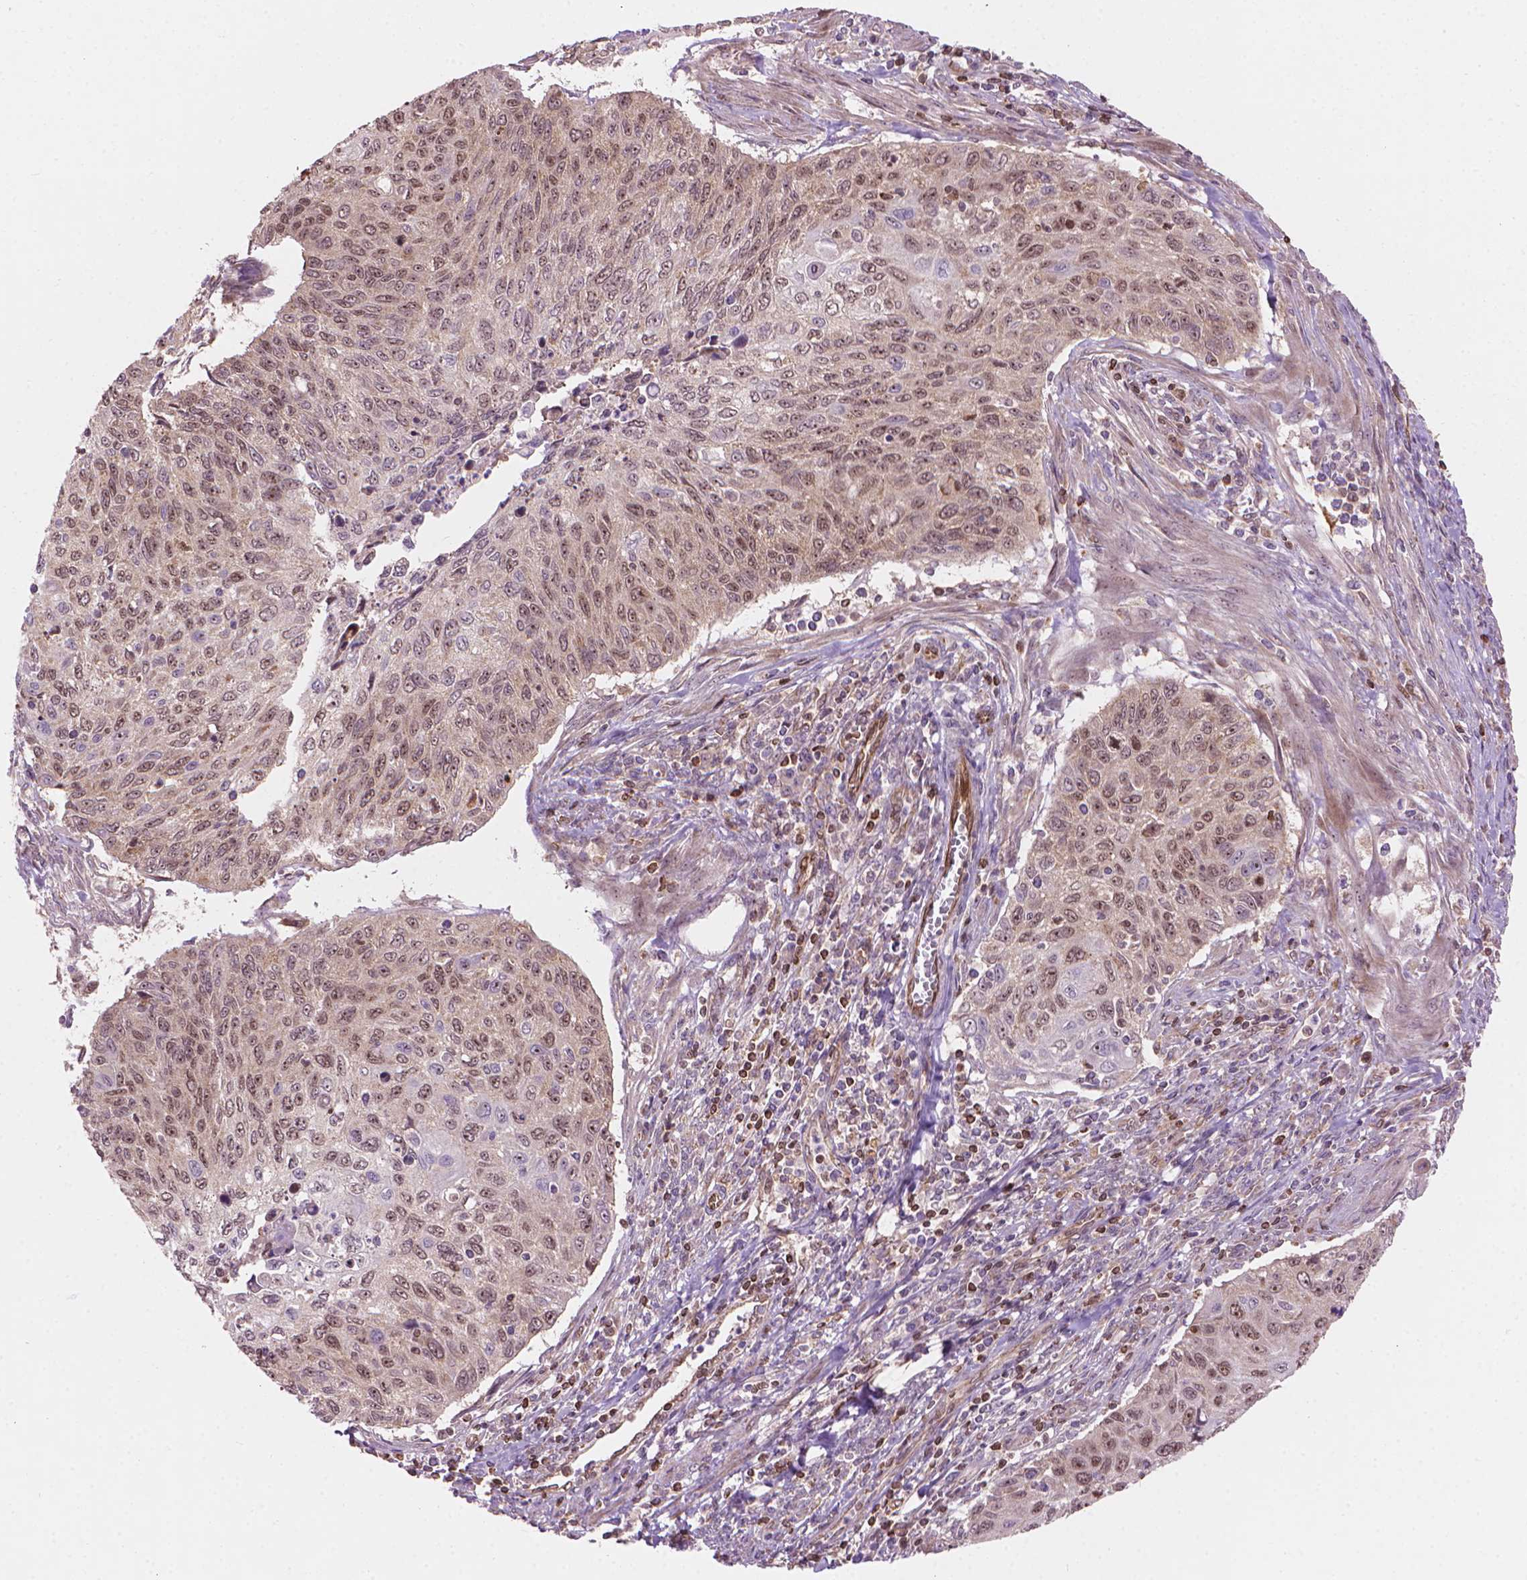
{"staining": {"intensity": "moderate", "quantity": ">75%", "location": "nuclear"}, "tissue": "cervical cancer", "cell_type": "Tumor cells", "image_type": "cancer", "snomed": [{"axis": "morphology", "description": "Squamous cell carcinoma, NOS"}, {"axis": "topography", "description": "Cervix"}], "caption": "Human cervical cancer stained with a protein marker displays moderate staining in tumor cells.", "gene": "SMC2", "patient": {"sex": "female", "age": 70}}